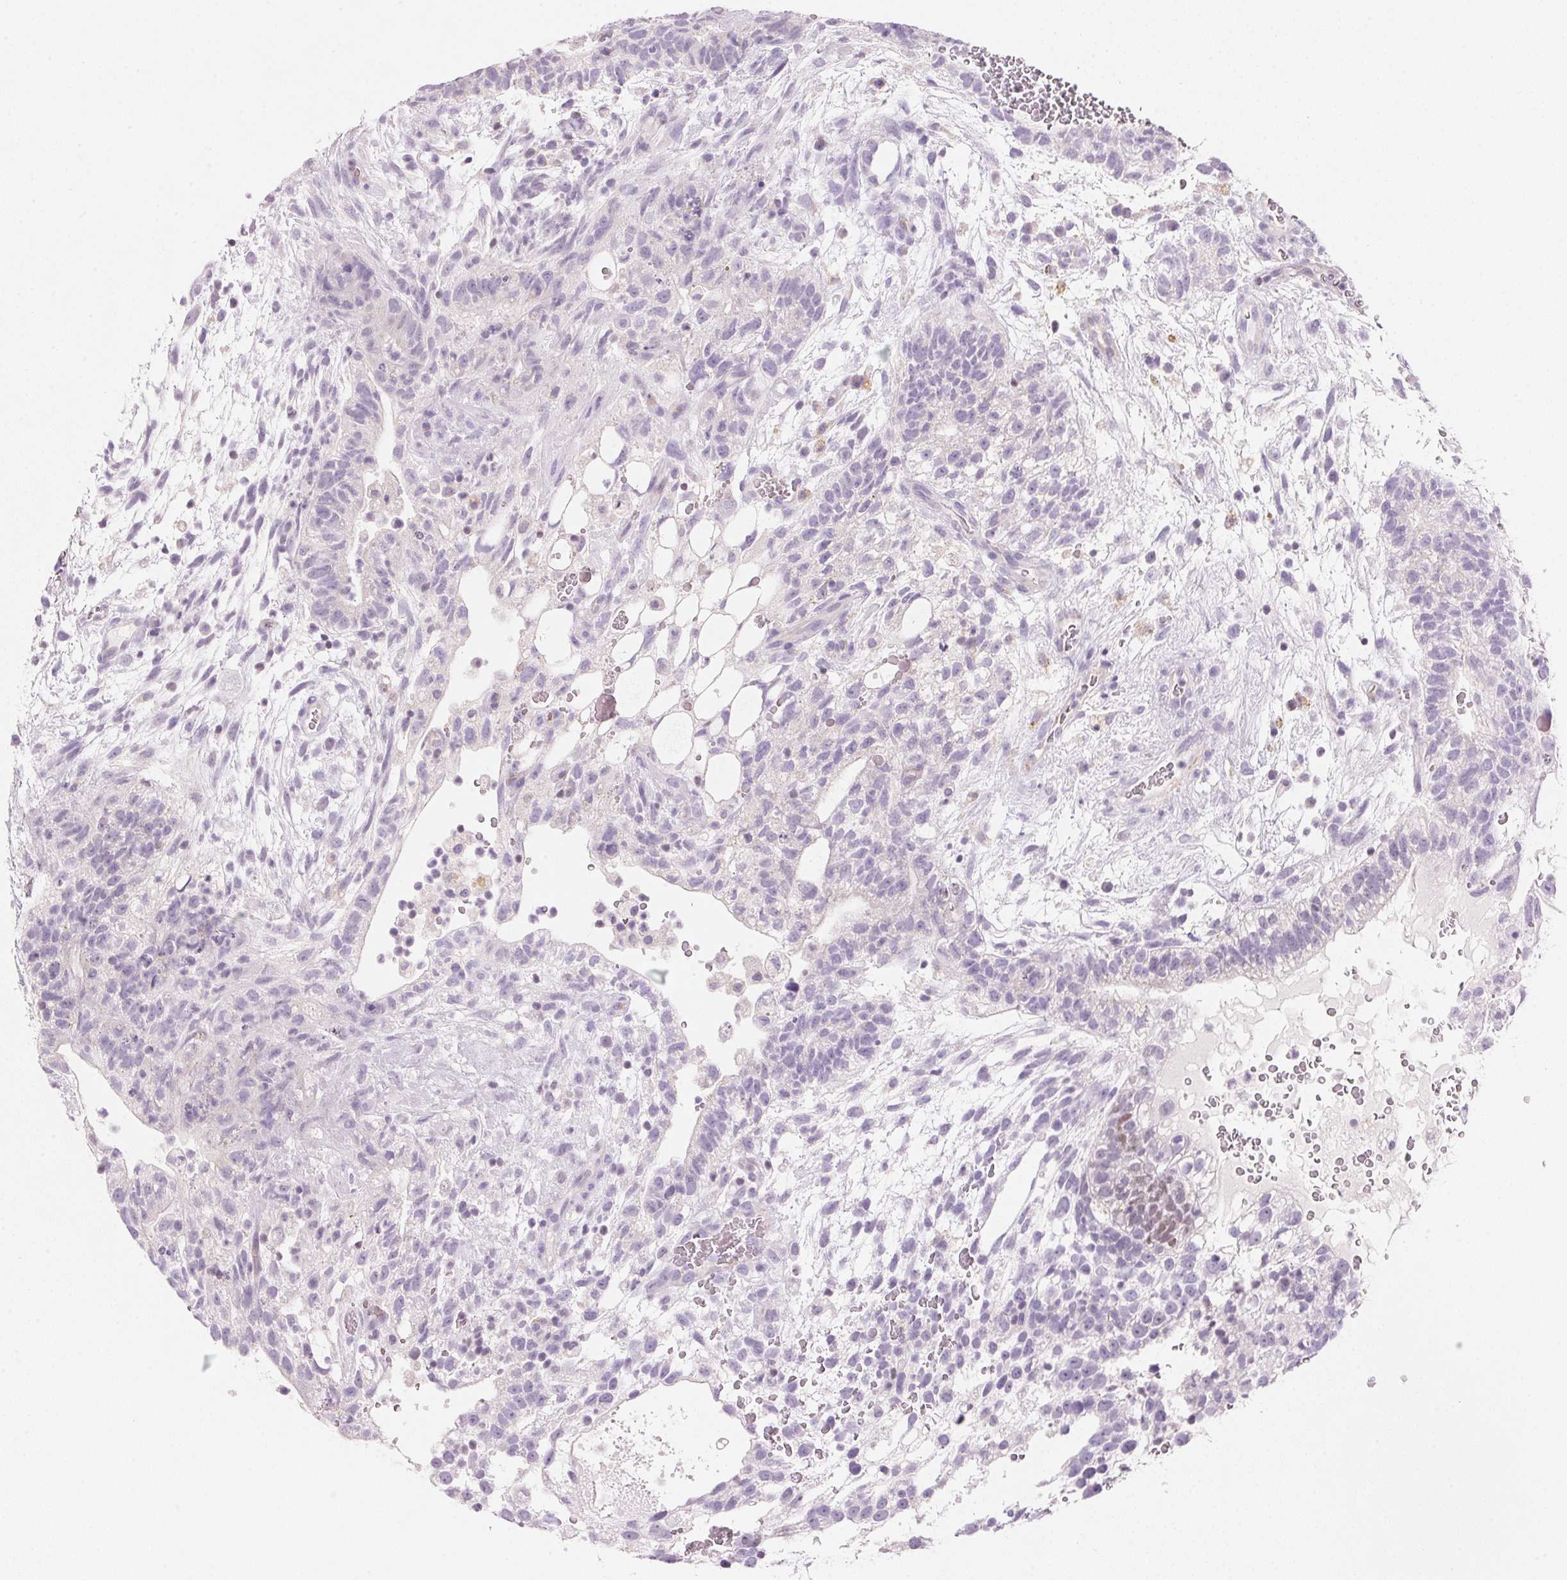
{"staining": {"intensity": "negative", "quantity": "none", "location": "none"}, "tissue": "testis cancer", "cell_type": "Tumor cells", "image_type": "cancer", "snomed": [{"axis": "morphology", "description": "Normal tissue, NOS"}, {"axis": "morphology", "description": "Carcinoma, Embryonal, NOS"}, {"axis": "topography", "description": "Testis"}], "caption": "The IHC histopathology image has no significant staining in tumor cells of testis cancer (embryonal carcinoma) tissue.", "gene": "CYP11B1", "patient": {"sex": "male", "age": 32}}